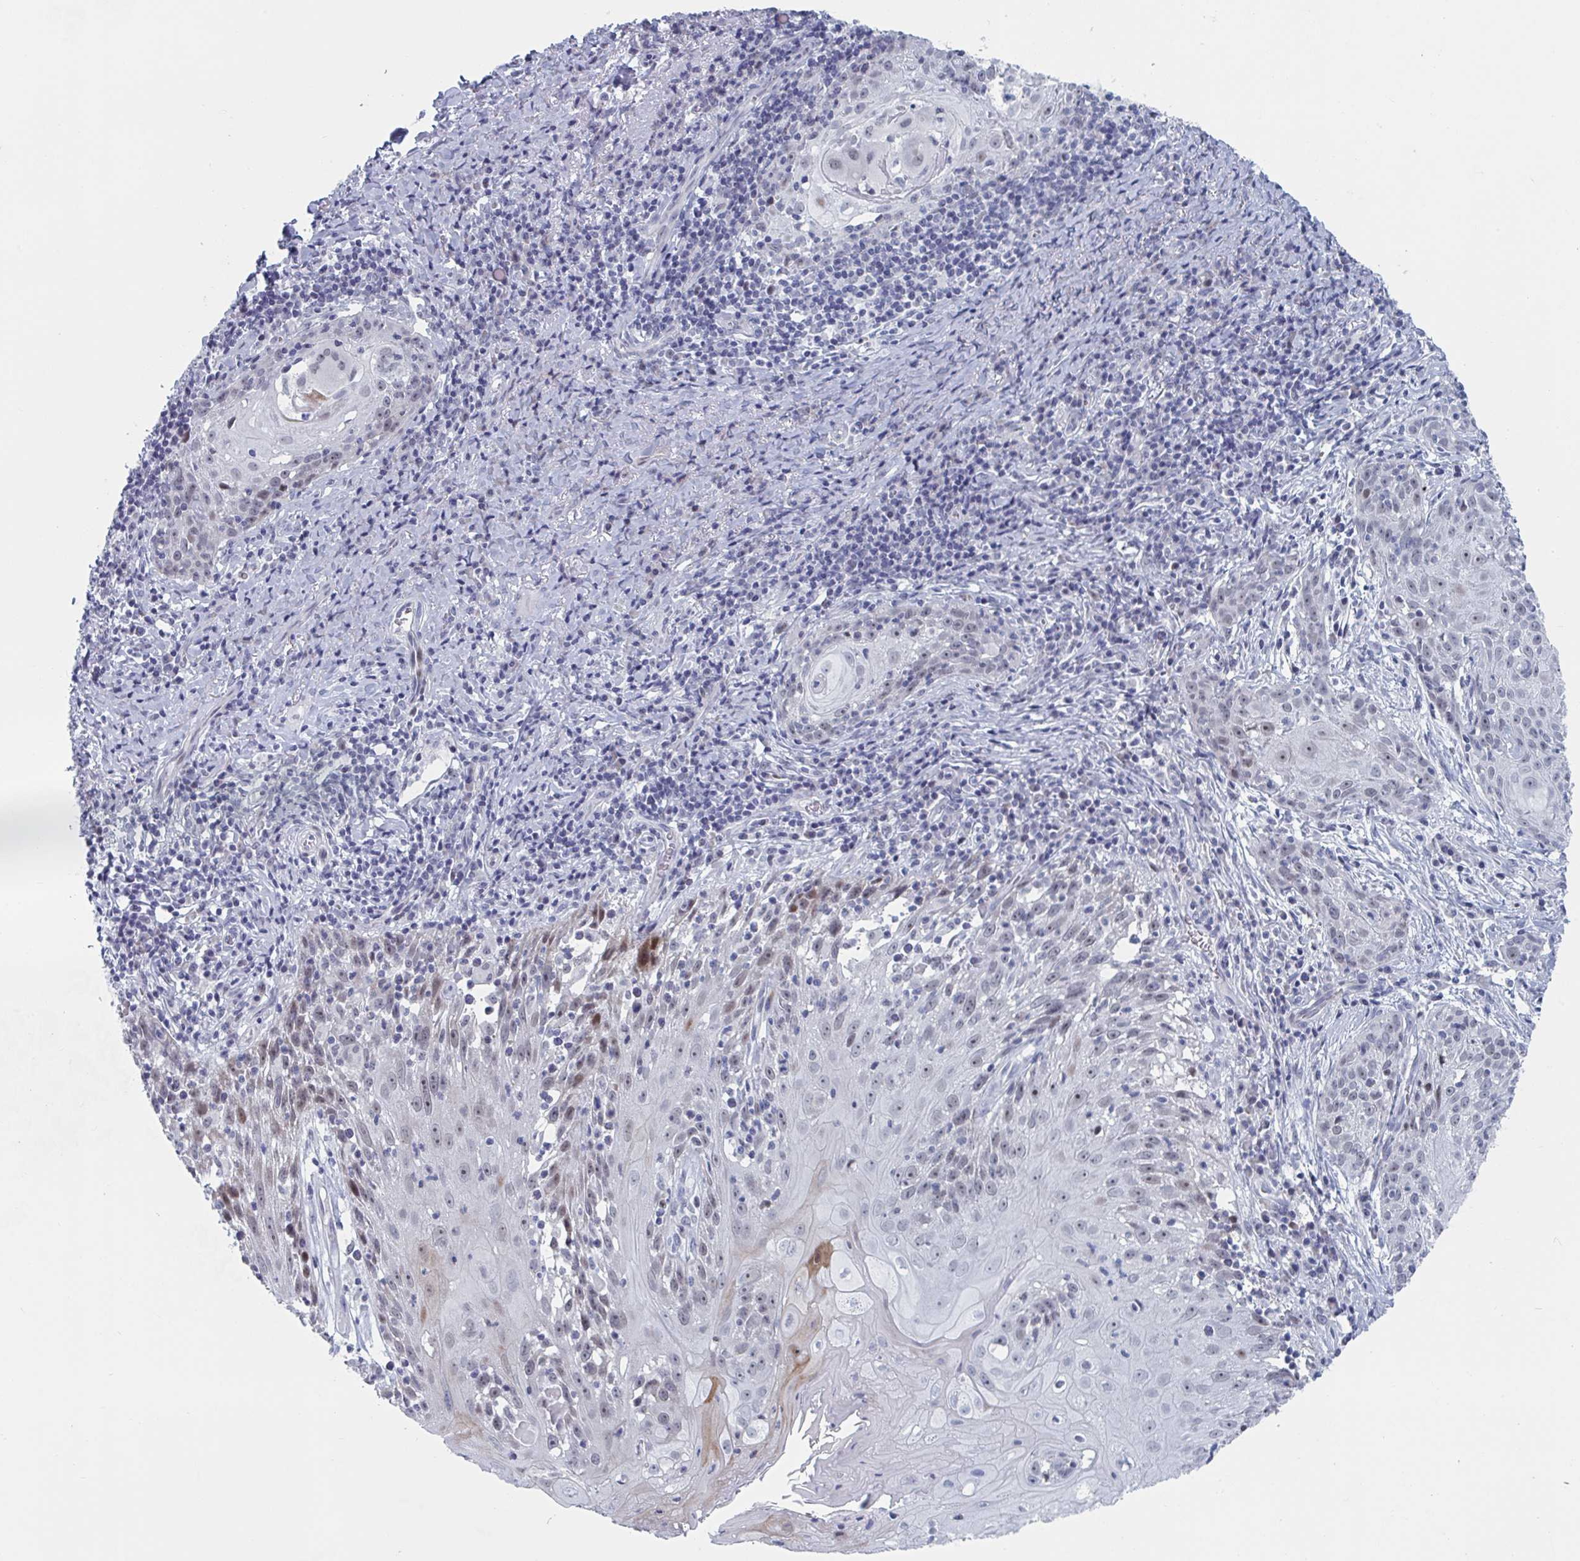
{"staining": {"intensity": "moderate", "quantity": "<25%", "location": "nuclear"}, "tissue": "skin cancer", "cell_type": "Tumor cells", "image_type": "cancer", "snomed": [{"axis": "morphology", "description": "Squamous cell carcinoma, NOS"}, {"axis": "topography", "description": "Skin"}, {"axis": "topography", "description": "Vulva"}], "caption": "Moderate nuclear positivity for a protein is appreciated in about <25% of tumor cells of skin cancer (squamous cell carcinoma) using immunohistochemistry.", "gene": "NR1H2", "patient": {"sex": "female", "age": 76}}